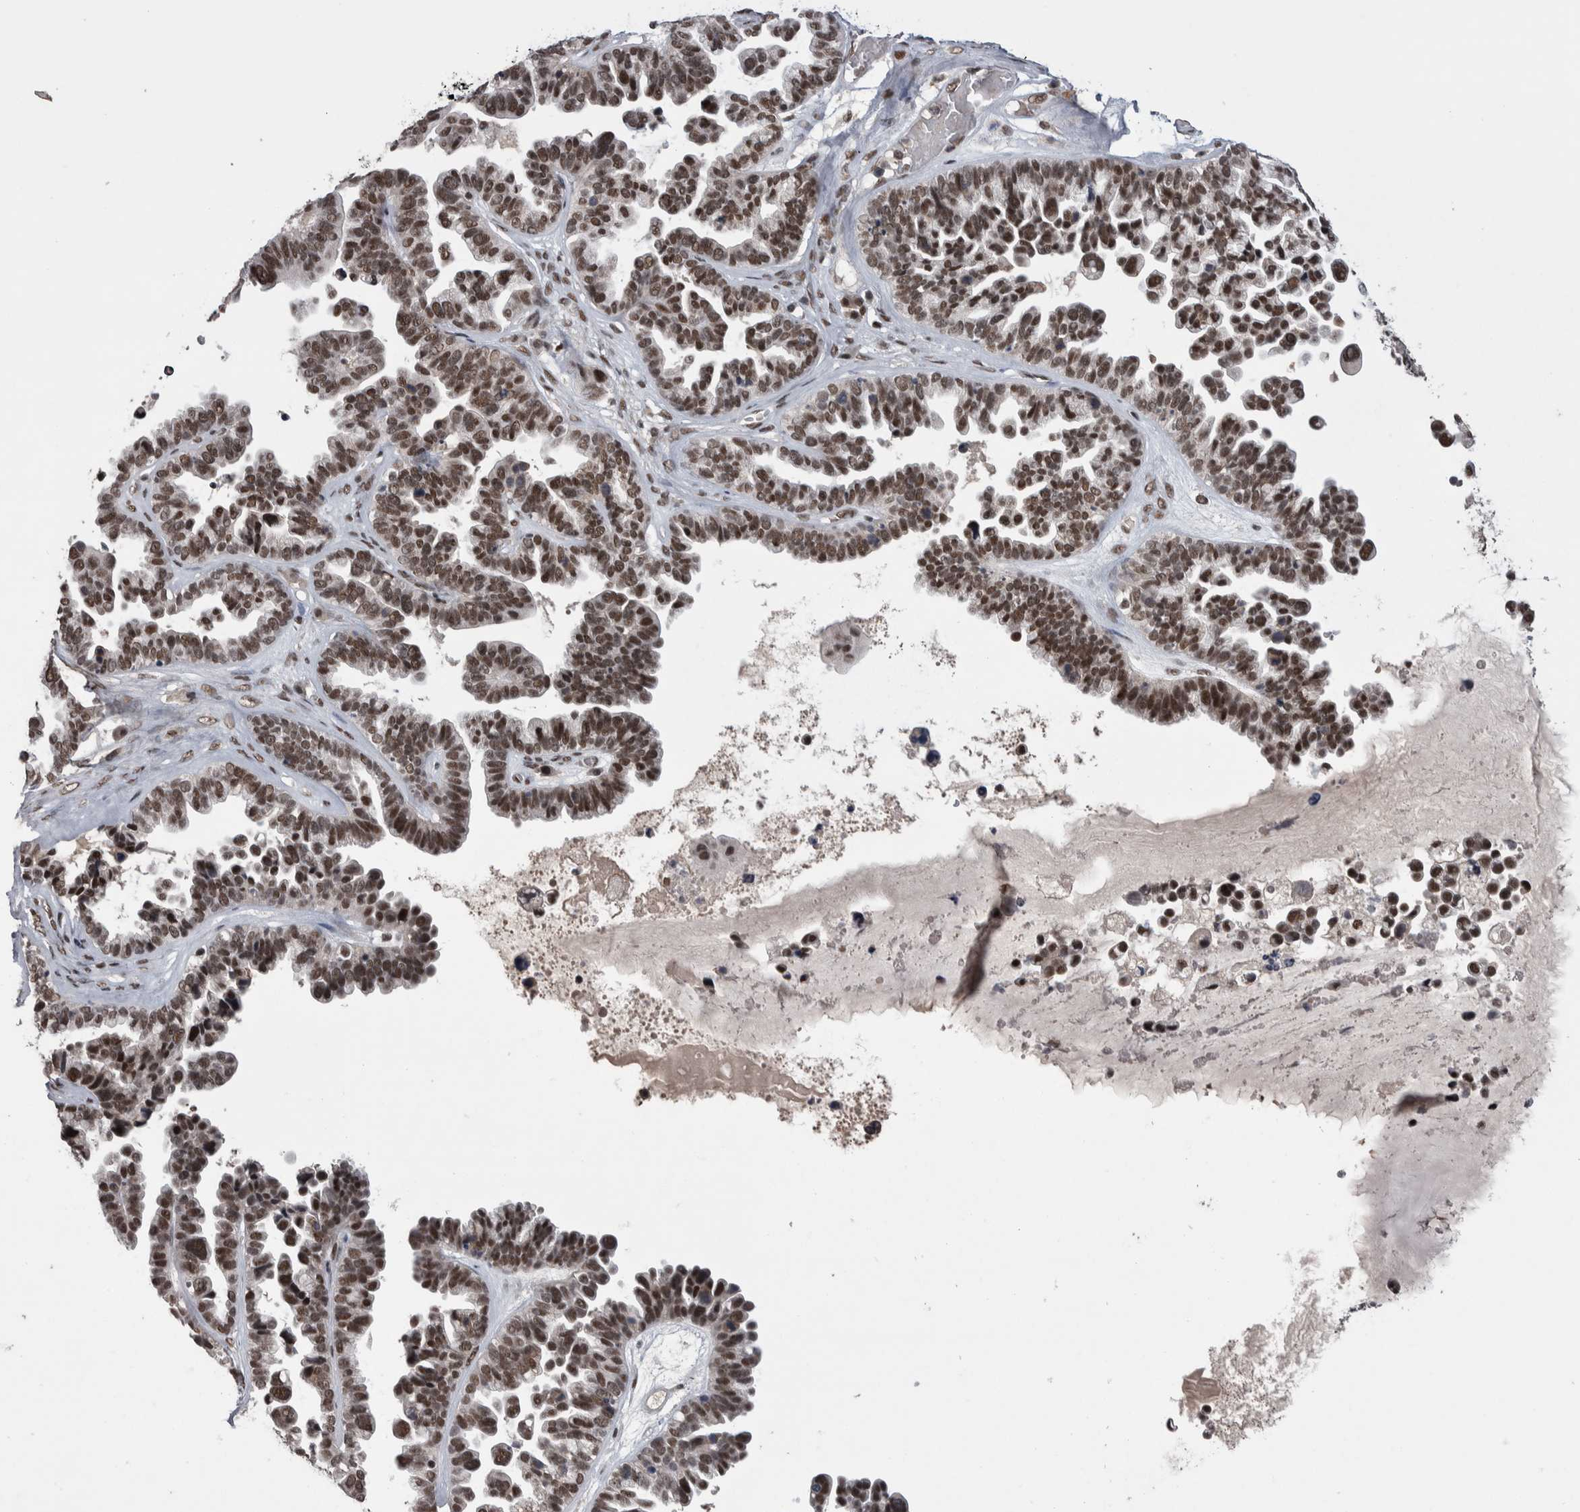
{"staining": {"intensity": "moderate", "quantity": ">75%", "location": "nuclear"}, "tissue": "ovarian cancer", "cell_type": "Tumor cells", "image_type": "cancer", "snomed": [{"axis": "morphology", "description": "Cystadenocarcinoma, serous, NOS"}, {"axis": "topography", "description": "Ovary"}], "caption": "The photomicrograph exhibits immunohistochemical staining of ovarian serous cystadenocarcinoma. There is moderate nuclear positivity is appreciated in approximately >75% of tumor cells.", "gene": "DMTF1", "patient": {"sex": "female", "age": 56}}